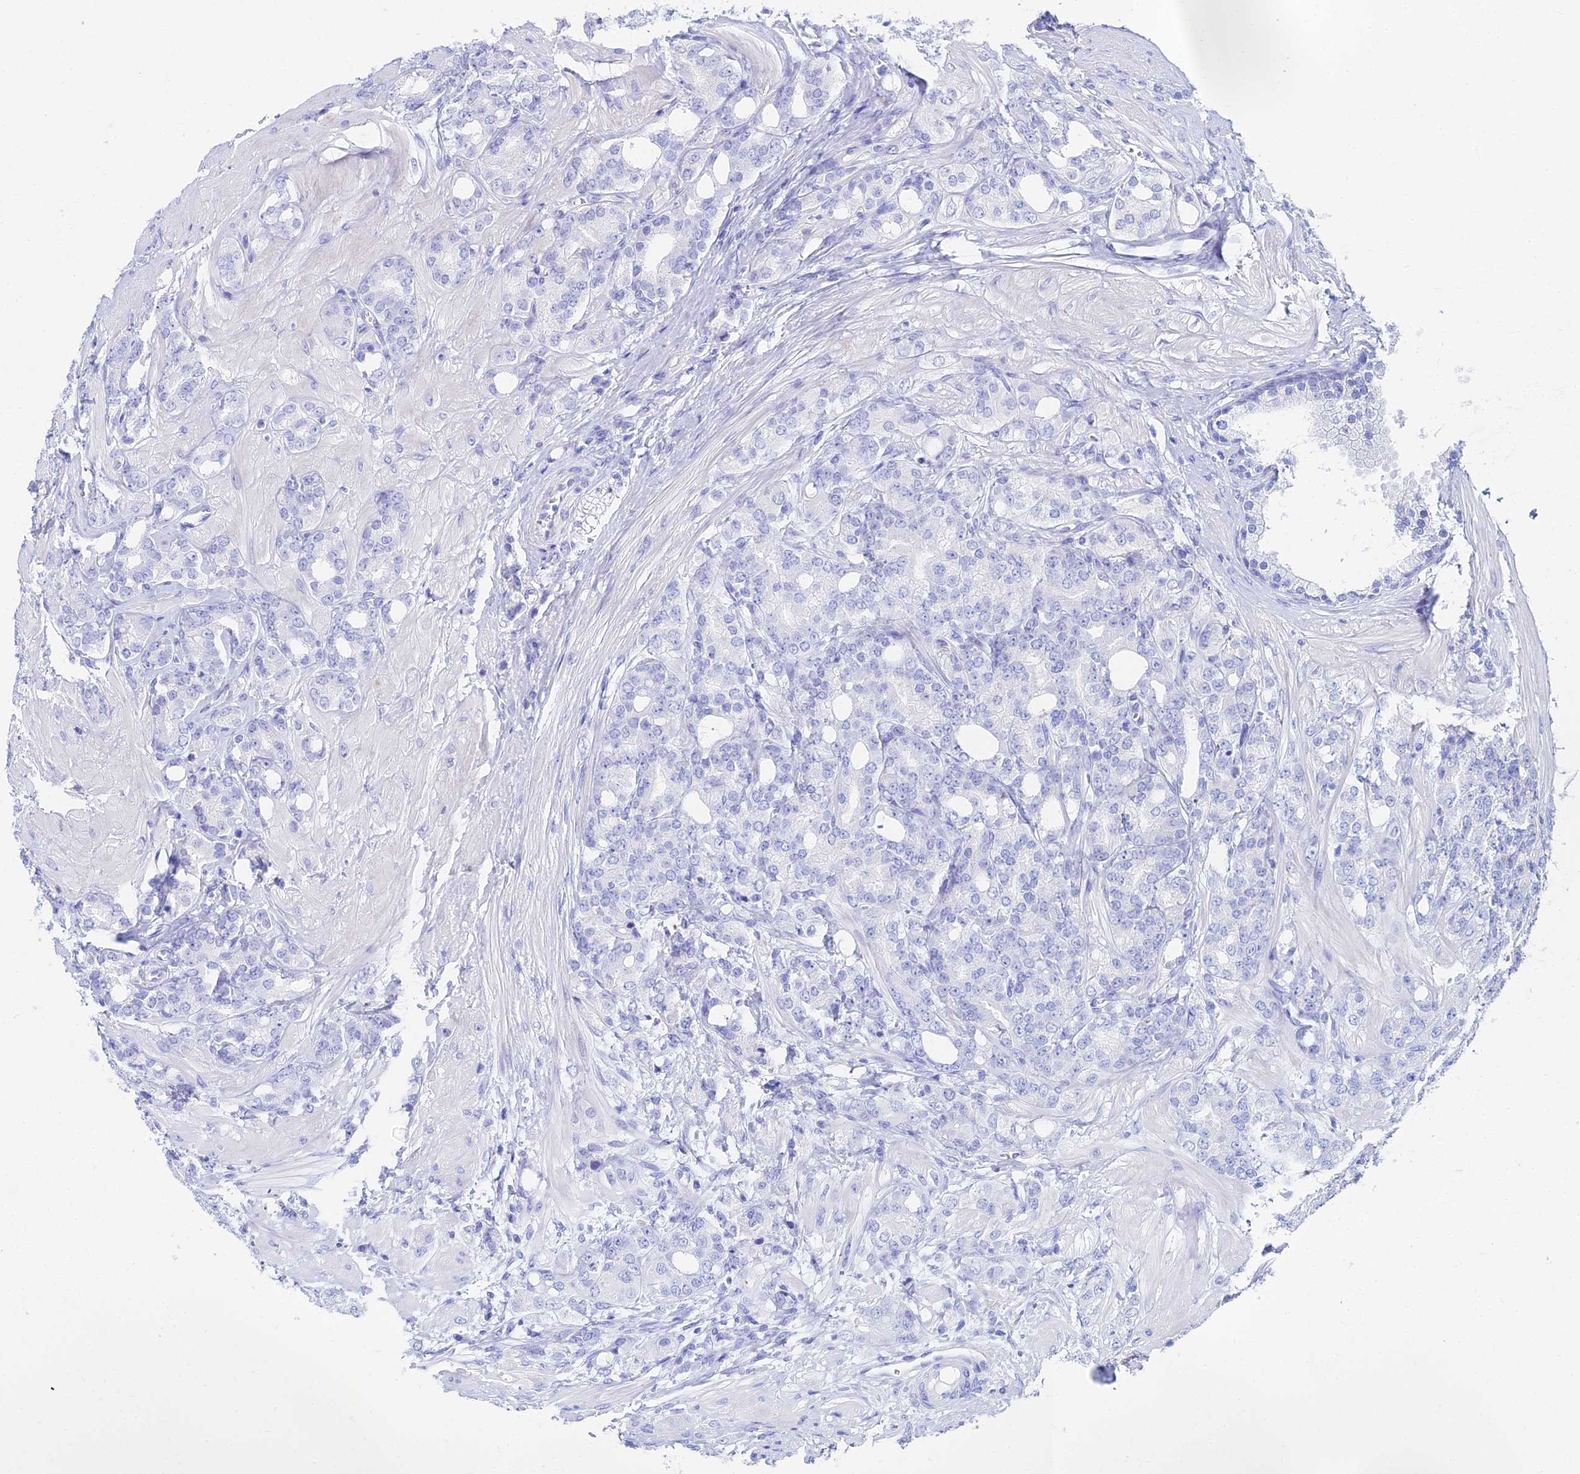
{"staining": {"intensity": "negative", "quantity": "none", "location": "none"}, "tissue": "prostate cancer", "cell_type": "Tumor cells", "image_type": "cancer", "snomed": [{"axis": "morphology", "description": "Adenocarcinoma, High grade"}, {"axis": "topography", "description": "Prostate"}], "caption": "Immunohistochemistry (IHC) of human adenocarcinoma (high-grade) (prostate) reveals no positivity in tumor cells.", "gene": "HSPA1L", "patient": {"sex": "male", "age": 62}}